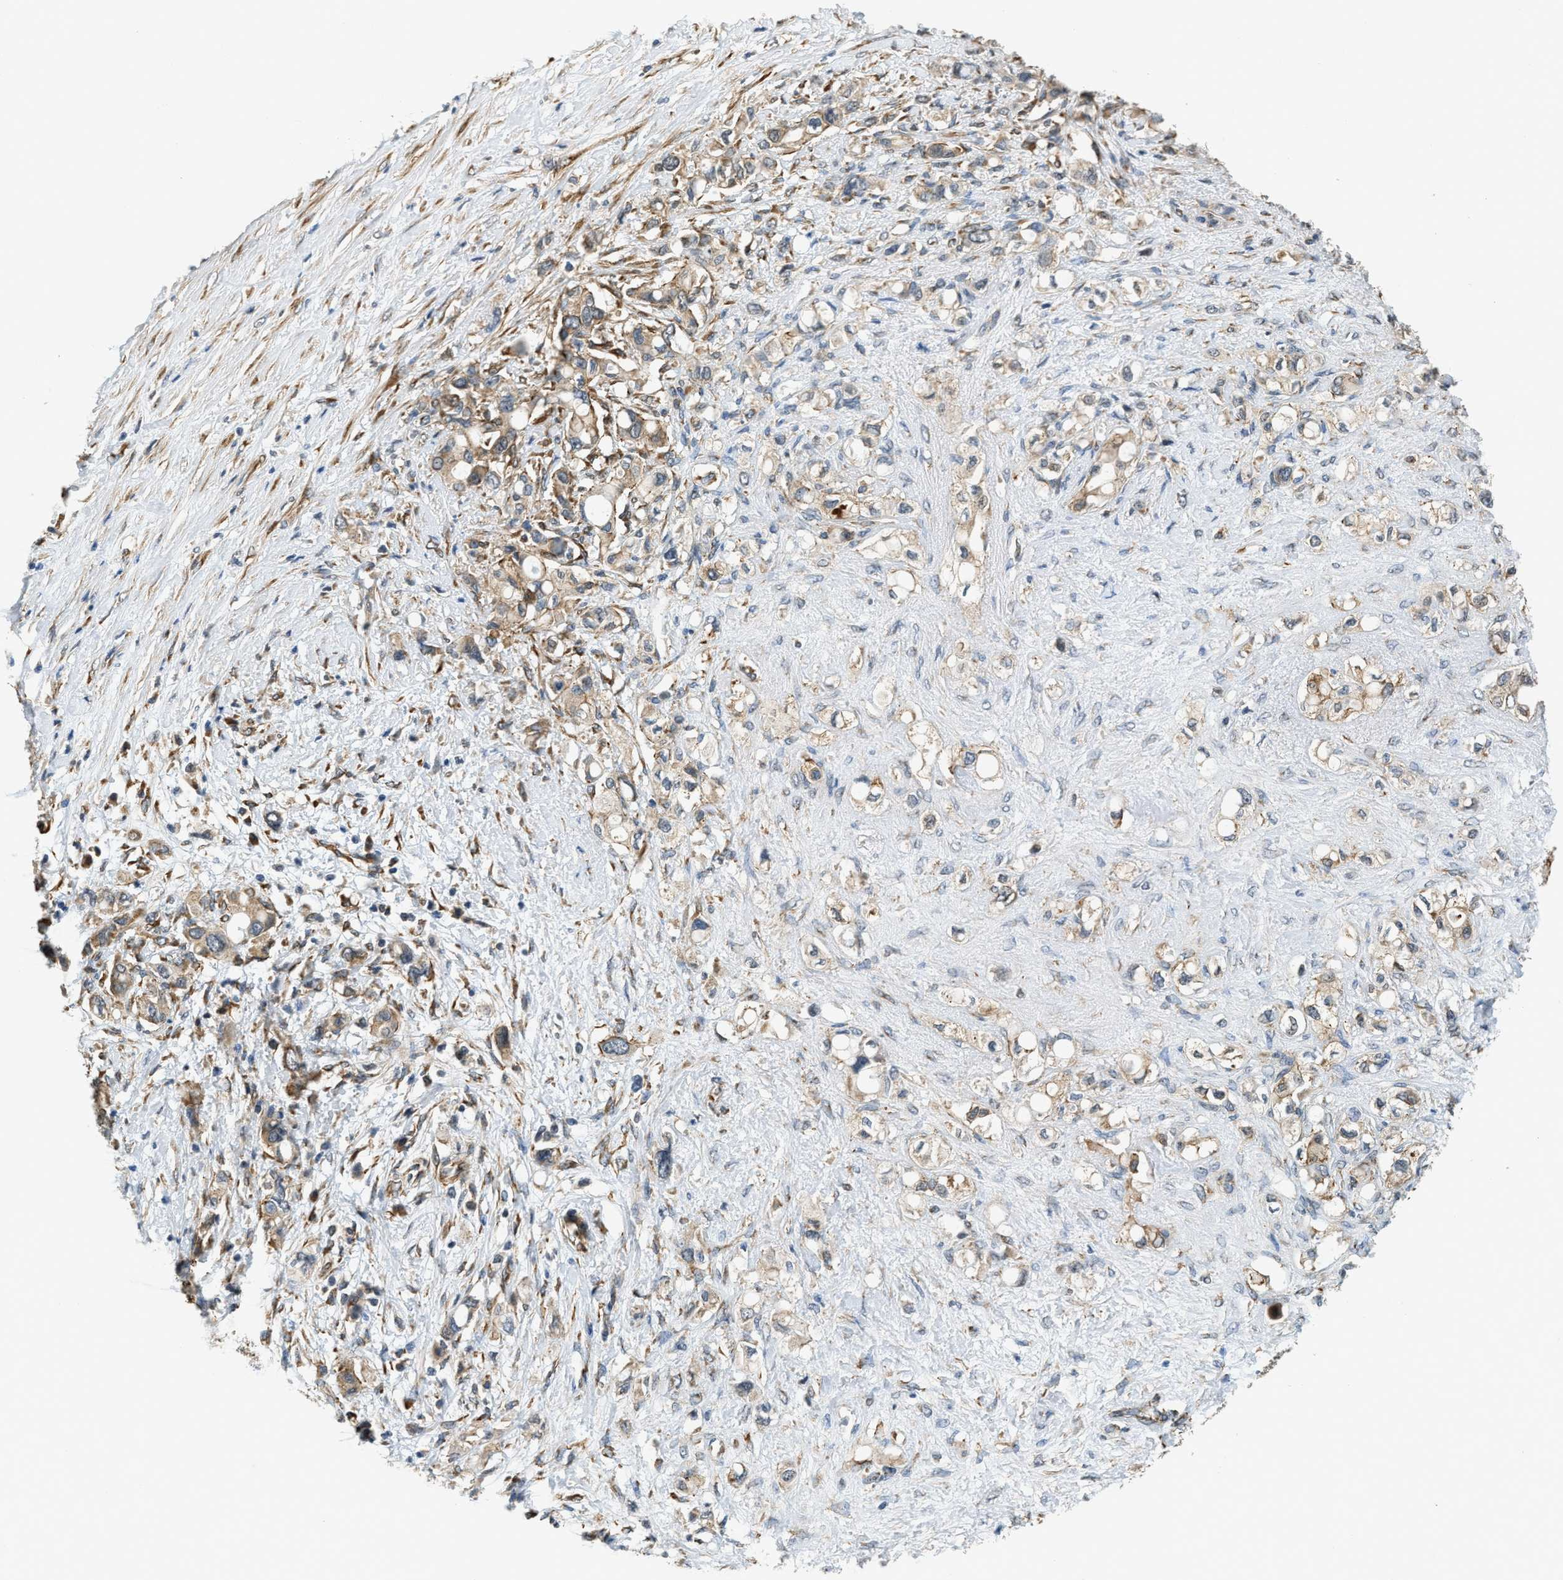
{"staining": {"intensity": "moderate", "quantity": ">75%", "location": "cytoplasmic/membranous"}, "tissue": "pancreatic cancer", "cell_type": "Tumor cells", "image_type": "cancer", "snomed": [{"axis": "morphology", "description": "Adenocarcinoma, NOS"}, {"axis": "topography", "description": "Pancreas"}], "caption": "Tumor cells demonstrate medium levels of moderate cytoplasmic/membranous positivity in about >75% of cells in pancreatic cancer. (DAB (3,3'-diaminobenzidine) = brown stain, brightfield microscopy at high magnification).", "gene": "ALOX12", "patient": {"sex": "female", "age": 56}}